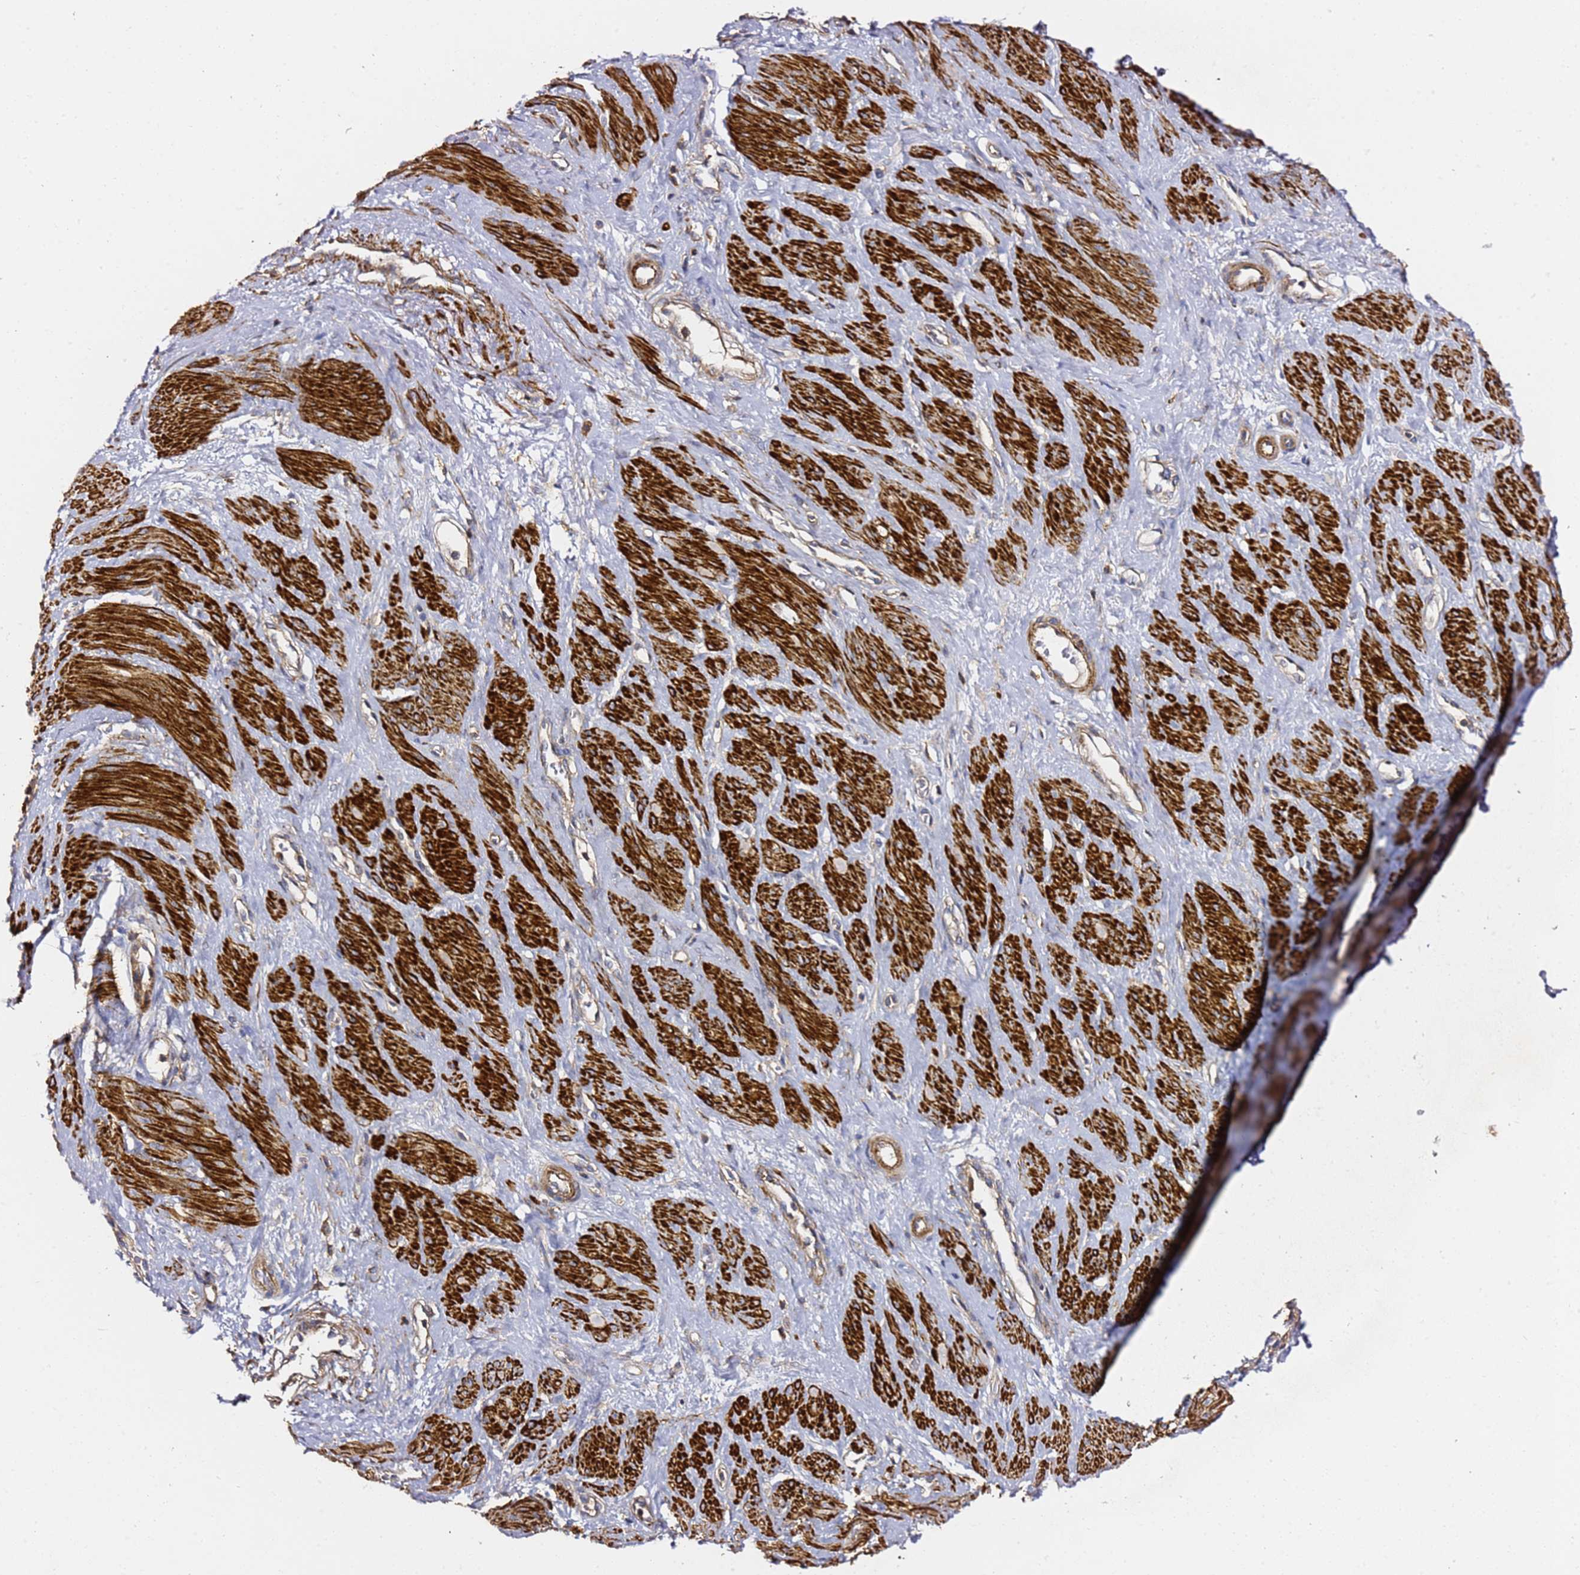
{"staining": {"intensity": "strong", "quantity": "25%-75%", "location": "cytoplasmic/membranous"}, "tissue": "smooth muscle", "cell_type": "Smooth muscle cells", "image_type": "normal", "snomed": [{"axis": "morphology", "description": "Normal tissue, NOS"}, {"axis": "topography", "description": "Smooth muscle"}, {"axis": "topography", "description": "Uterus"}], "caption": "This image displays benign smooth muscle stained with immunohistochemistry (IHC) to label a protein in brown. The cytoplasmic/membranous of smooth muscle cells show strong positivity for the protein. Nuclei are counter-stained blue.", "gene": "ZFP36L2", "patient": {"sex": "female", "age": 39}}